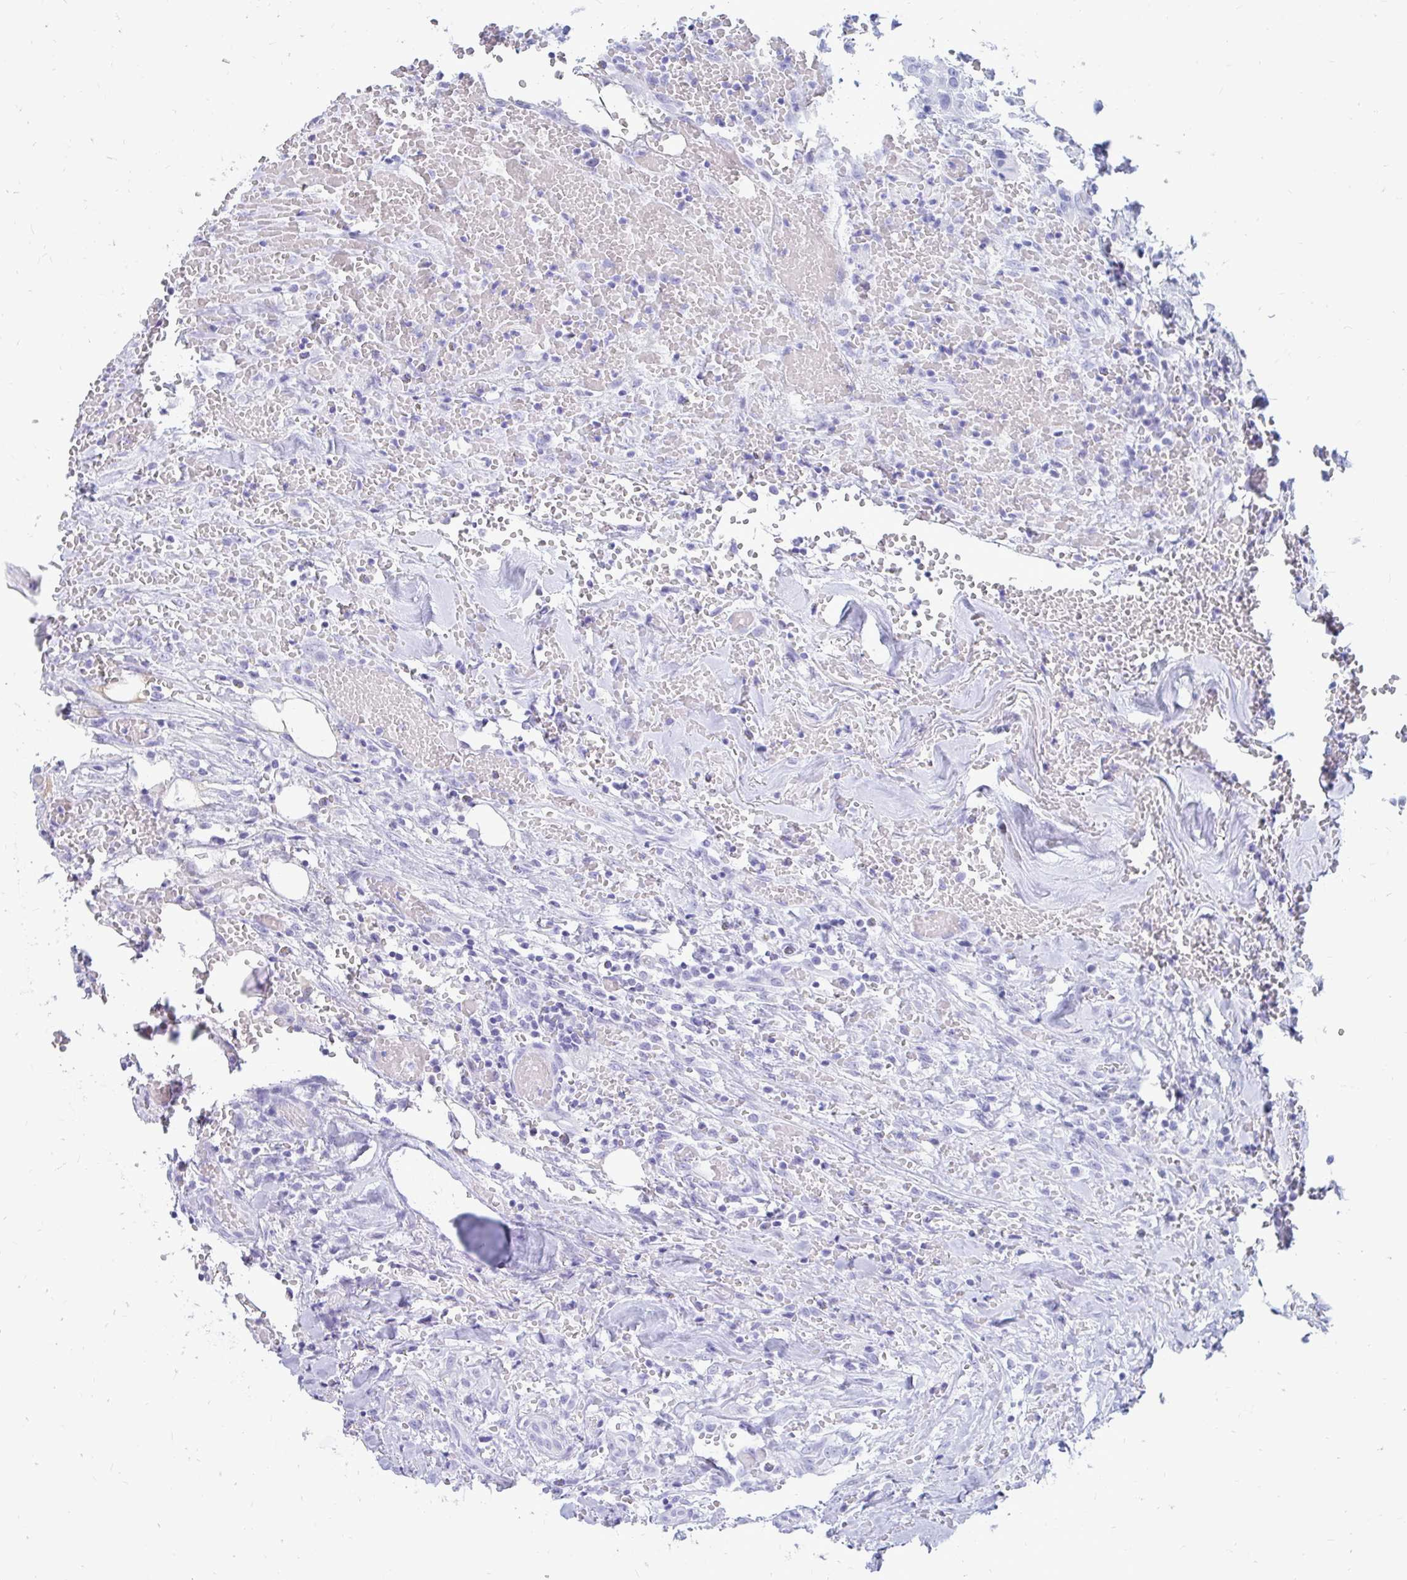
{"staining": {"intensity": "negative", "quantity": "none", "location": "none"}, "tissue": "head and neck cancer", "cell_type": "Tumor cells", "image_type": "cancer", "snomed": [{"axis": "morphology", "description": "Squamous cell carcinoma, NOS"}, {"axis": "topography", "description": "Head-Neck"}], "caption": "Tumor cells show no significant protein expression in head and neck squamous cell carcinoma.", "gene": "OR10R2", "patient": {"sex": "male", "age": 81}}